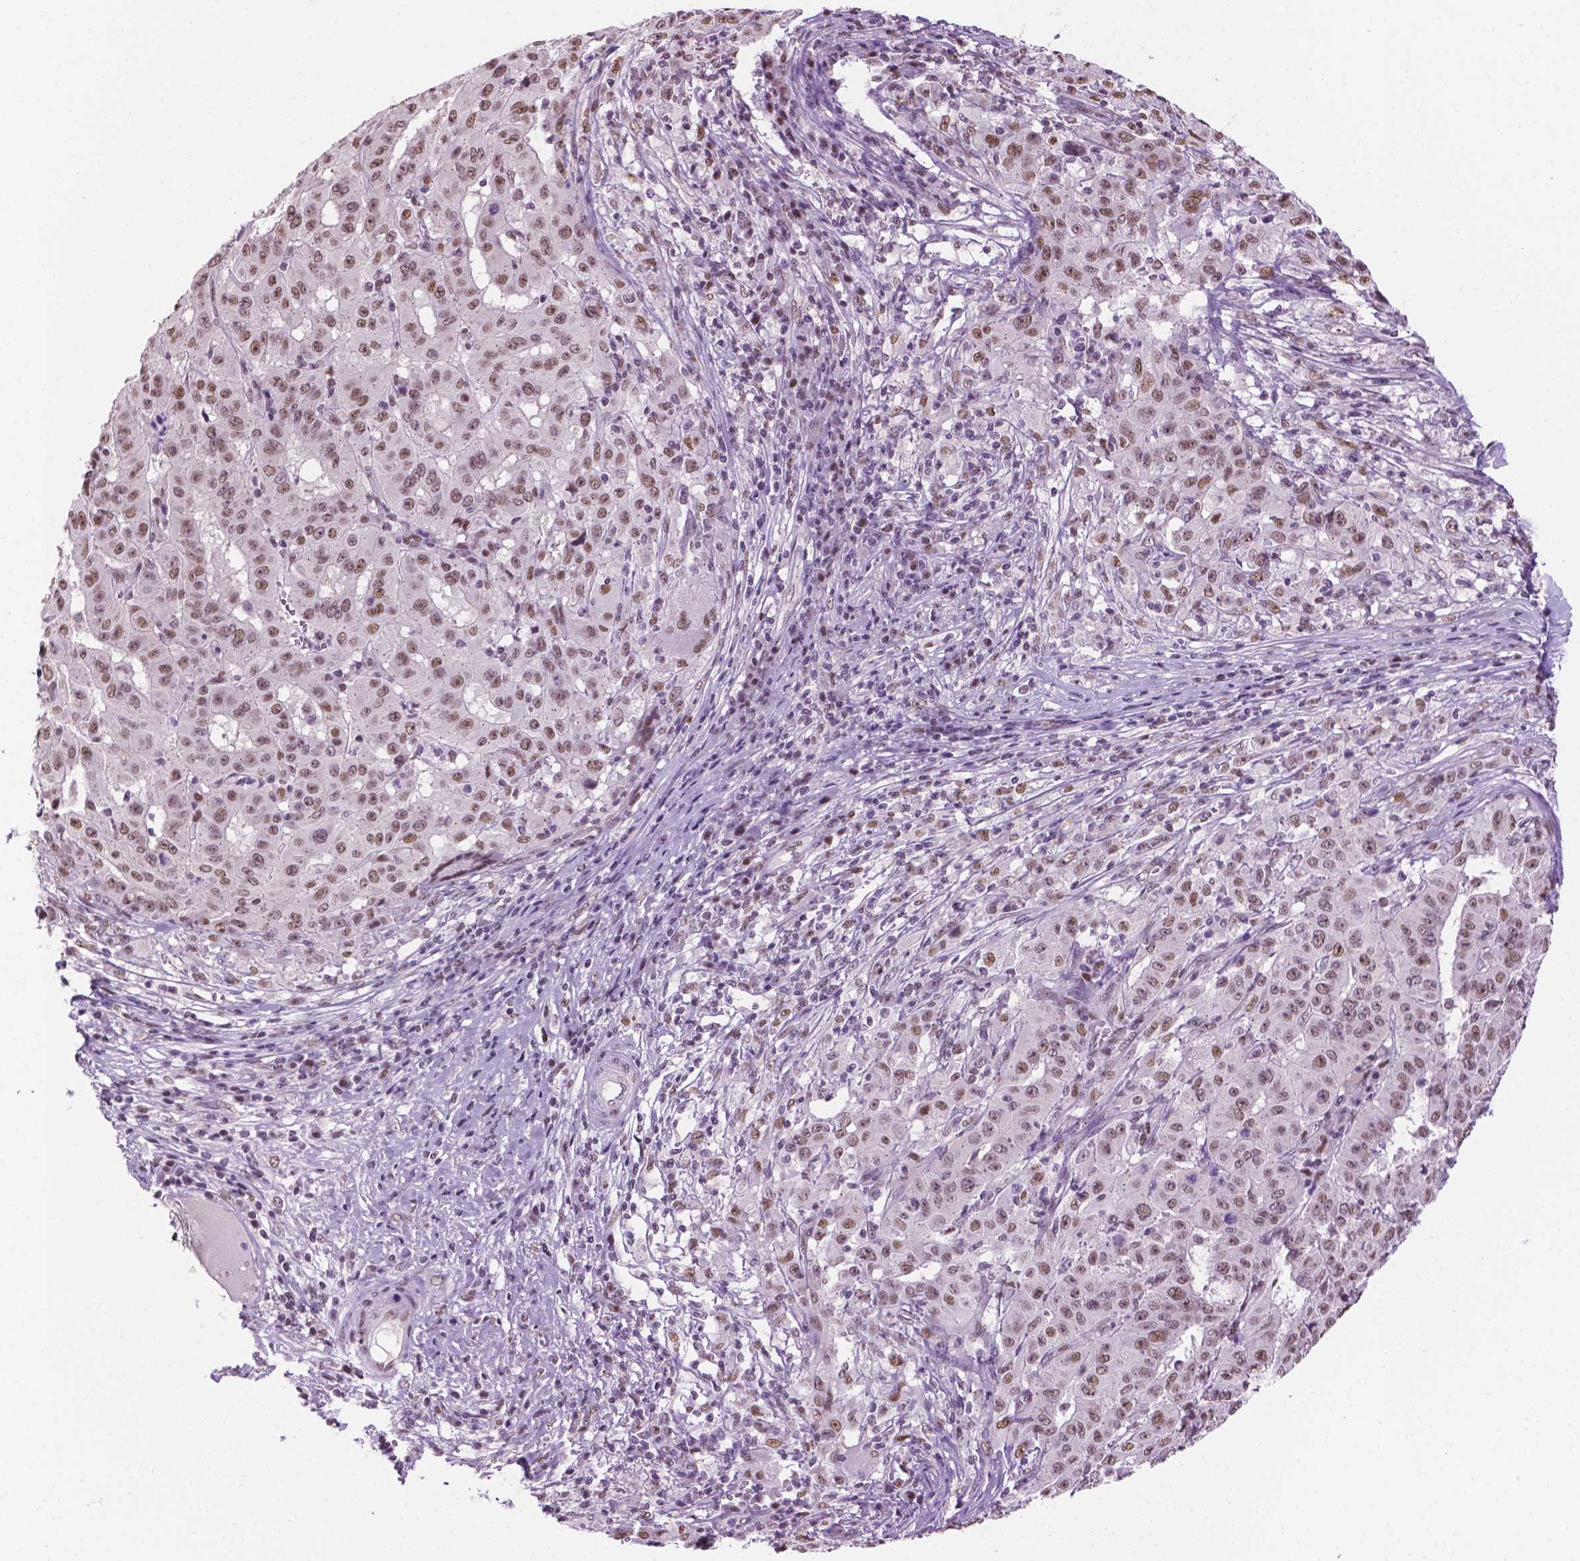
{"staining": {"intensity": "moderate", "quantity": ">75%", "location": "nuclear"}, "tissue": "pancreatic cancer", "cell_type": "Tumor cells", "image_type": "cancer", "snomed": [{"axis": "morphology", "description": "Adenocarcinoma, NOS"}, {"axis": "topography", "description": "Pancreas"}], "caption": "Immunohistochemical staining of pancreatic cancer reveals medium levels of moderate nuclear expression in about >75% of tumor cells.", "gene": "ABI2", "patient": {"sex": "male", "age": 63}}